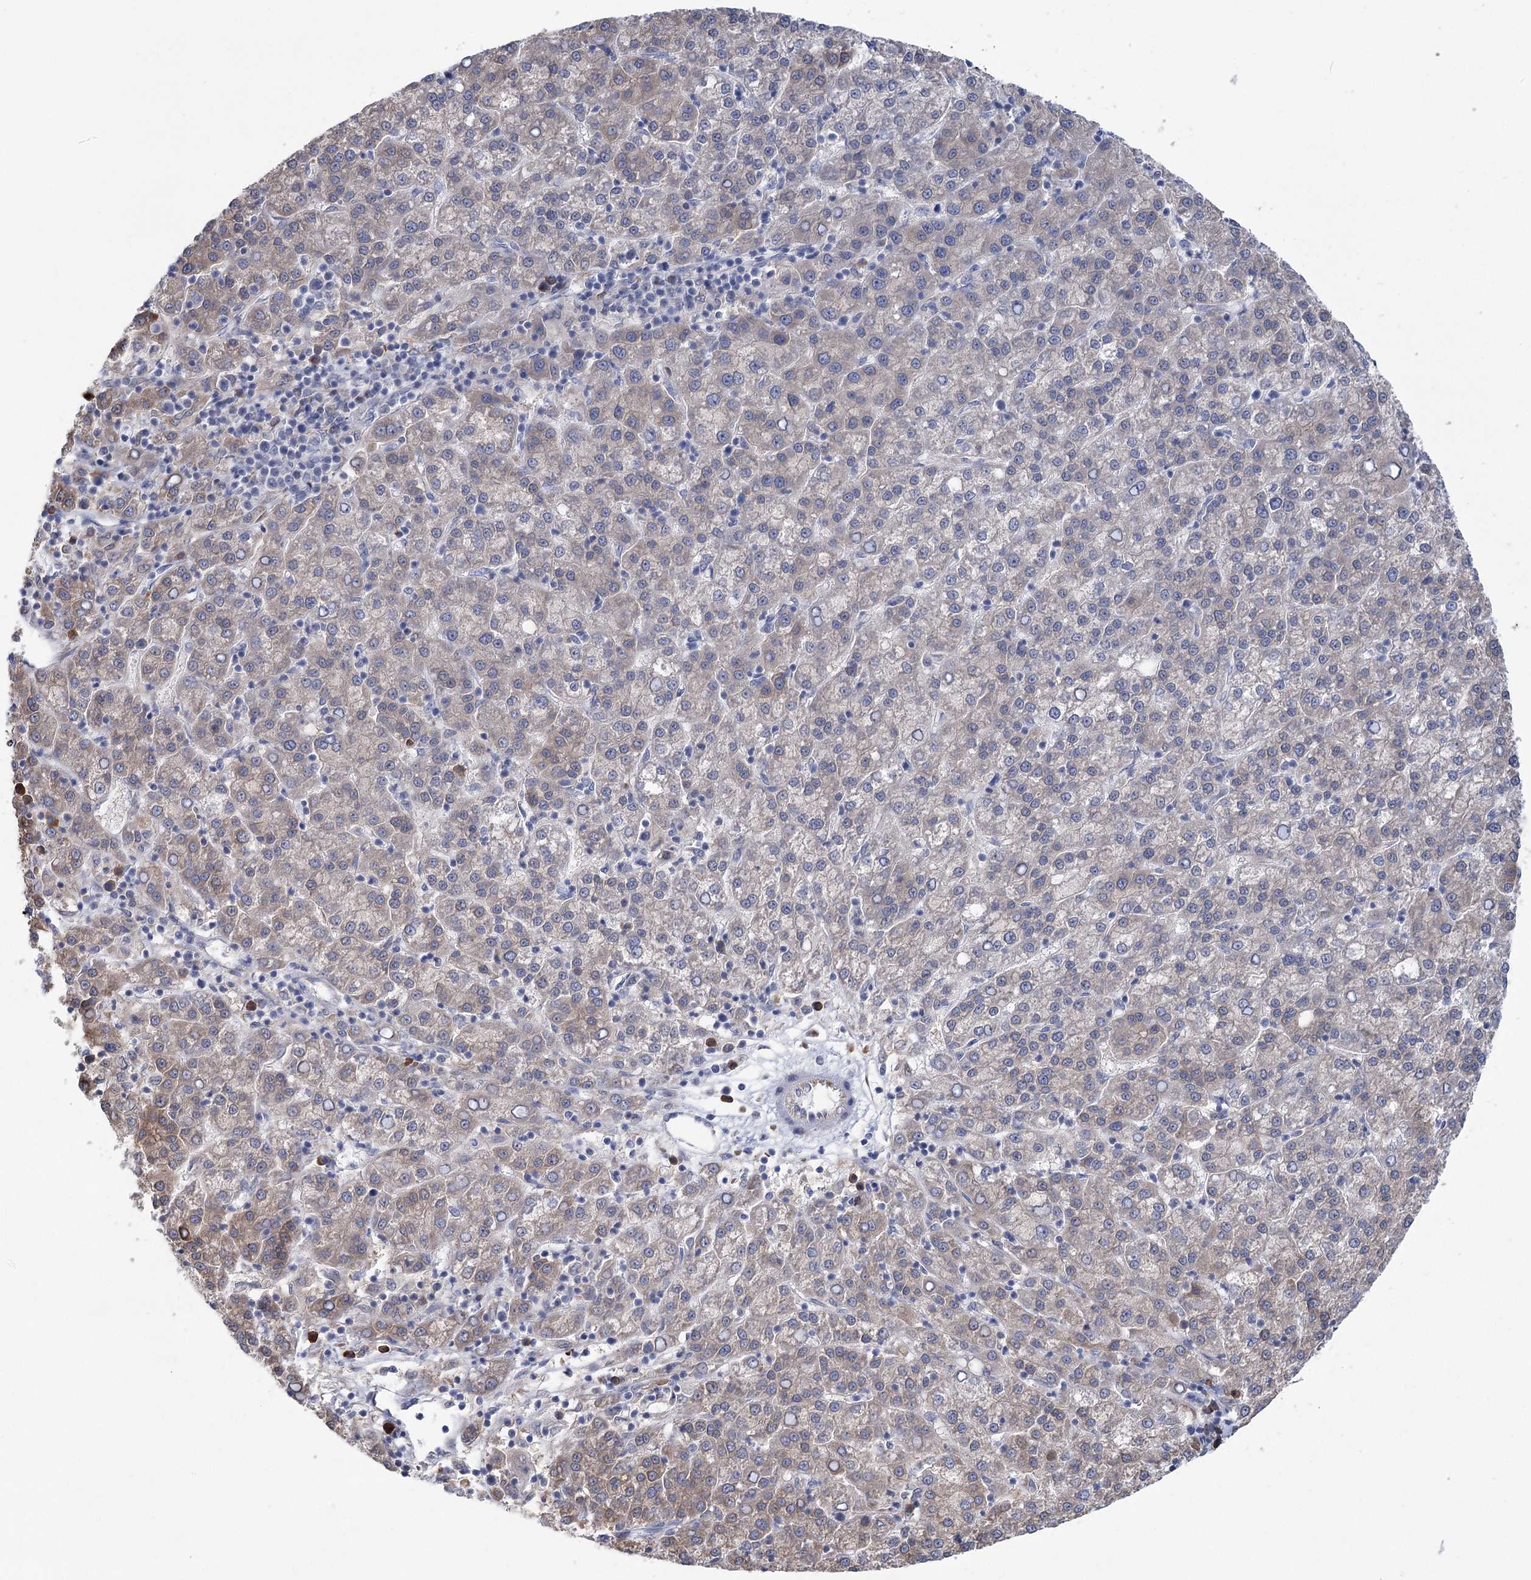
{"staining": {"intensity": "weak", "quantity": "<25%", "location": "cytoplasmic/membranous"}, "tissue": "liver cancer", "cell_type": "Tumor cells", "image_type": "cancer", "snomed": [{"axis": "morphology", "description": "Carcinoma, Hepatocellular, NOS"}, {"axis": "topography", "description": "Liver"}], "caption": "DAB immunohistochemical staining of human liver cancer (hepatocellular carcinoma) reveals no significant positivity in tumor cells.", "gene": "METTL24", "patient": {"sex": "female", "age": 58}}